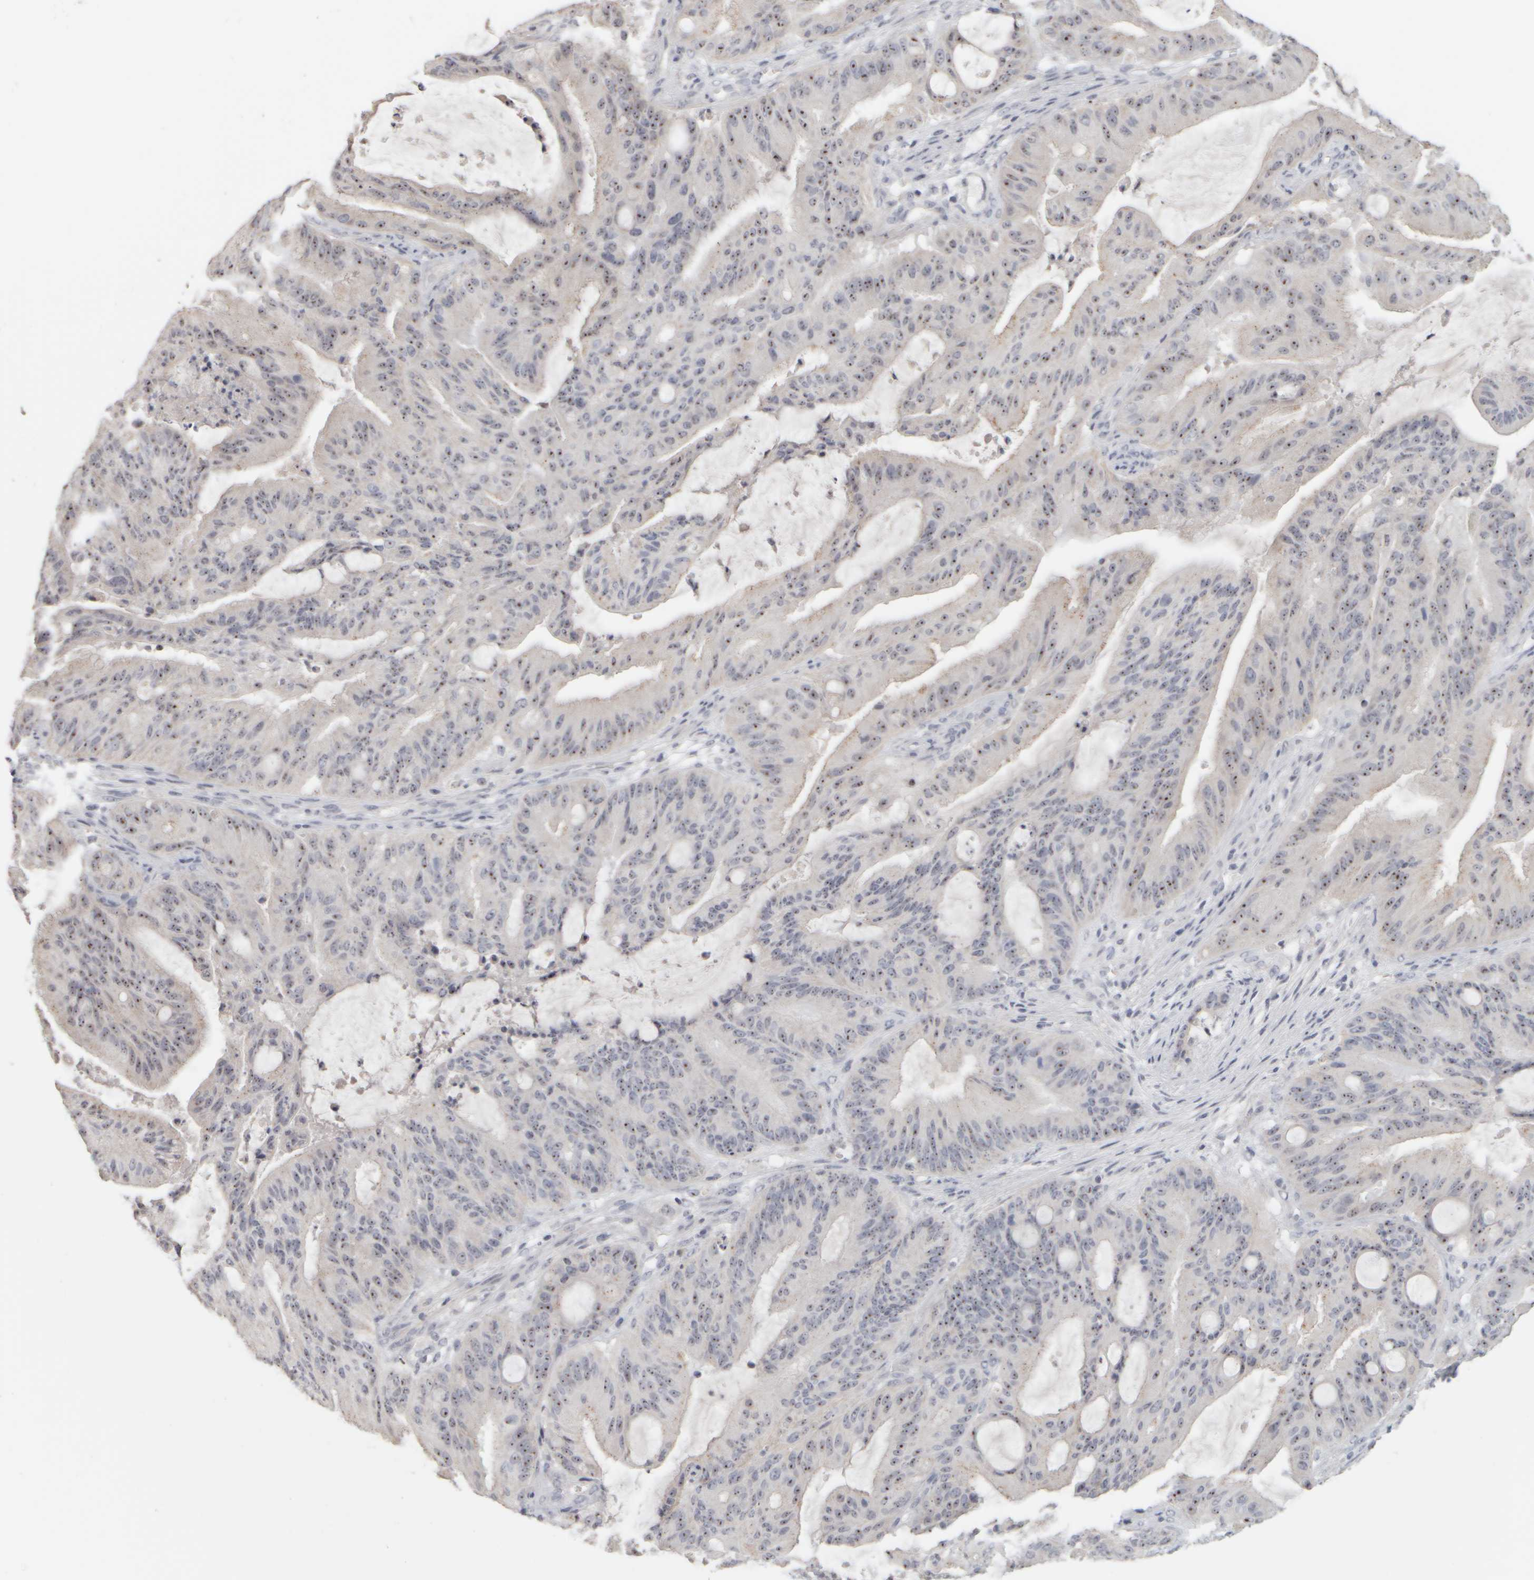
{"staining": {"intensity": "strong", "quantity": ">75%", "location": "nuclear"}, "tissue": "liver cancer", "cell_type": "Tumor cells", "image_type": "cancer", "snomed": [{"axis": "morphology", "description": "Normal tissue, NOS"}, {"axis": "morphology", "description": "Cholangiocarcinoma"}, {"axis": "topography", "description": "Liver"}, {"axis": "topography", "description": "Peripheral nerve tissue"}], "caption": "Liver cancer stained with DAB (3,3'-diaminobenzidine) IHC shows high levels of strong nuclear expression in approximately >75% of tumor cells. (Stains: DAB (3,3'-diaminobenzidine) in brown, nuclei in blue, Microscopy: brightfield microscopy at high magnification).", "gene": "DCXR", "patient": {"sex": "female", "age": 73}}